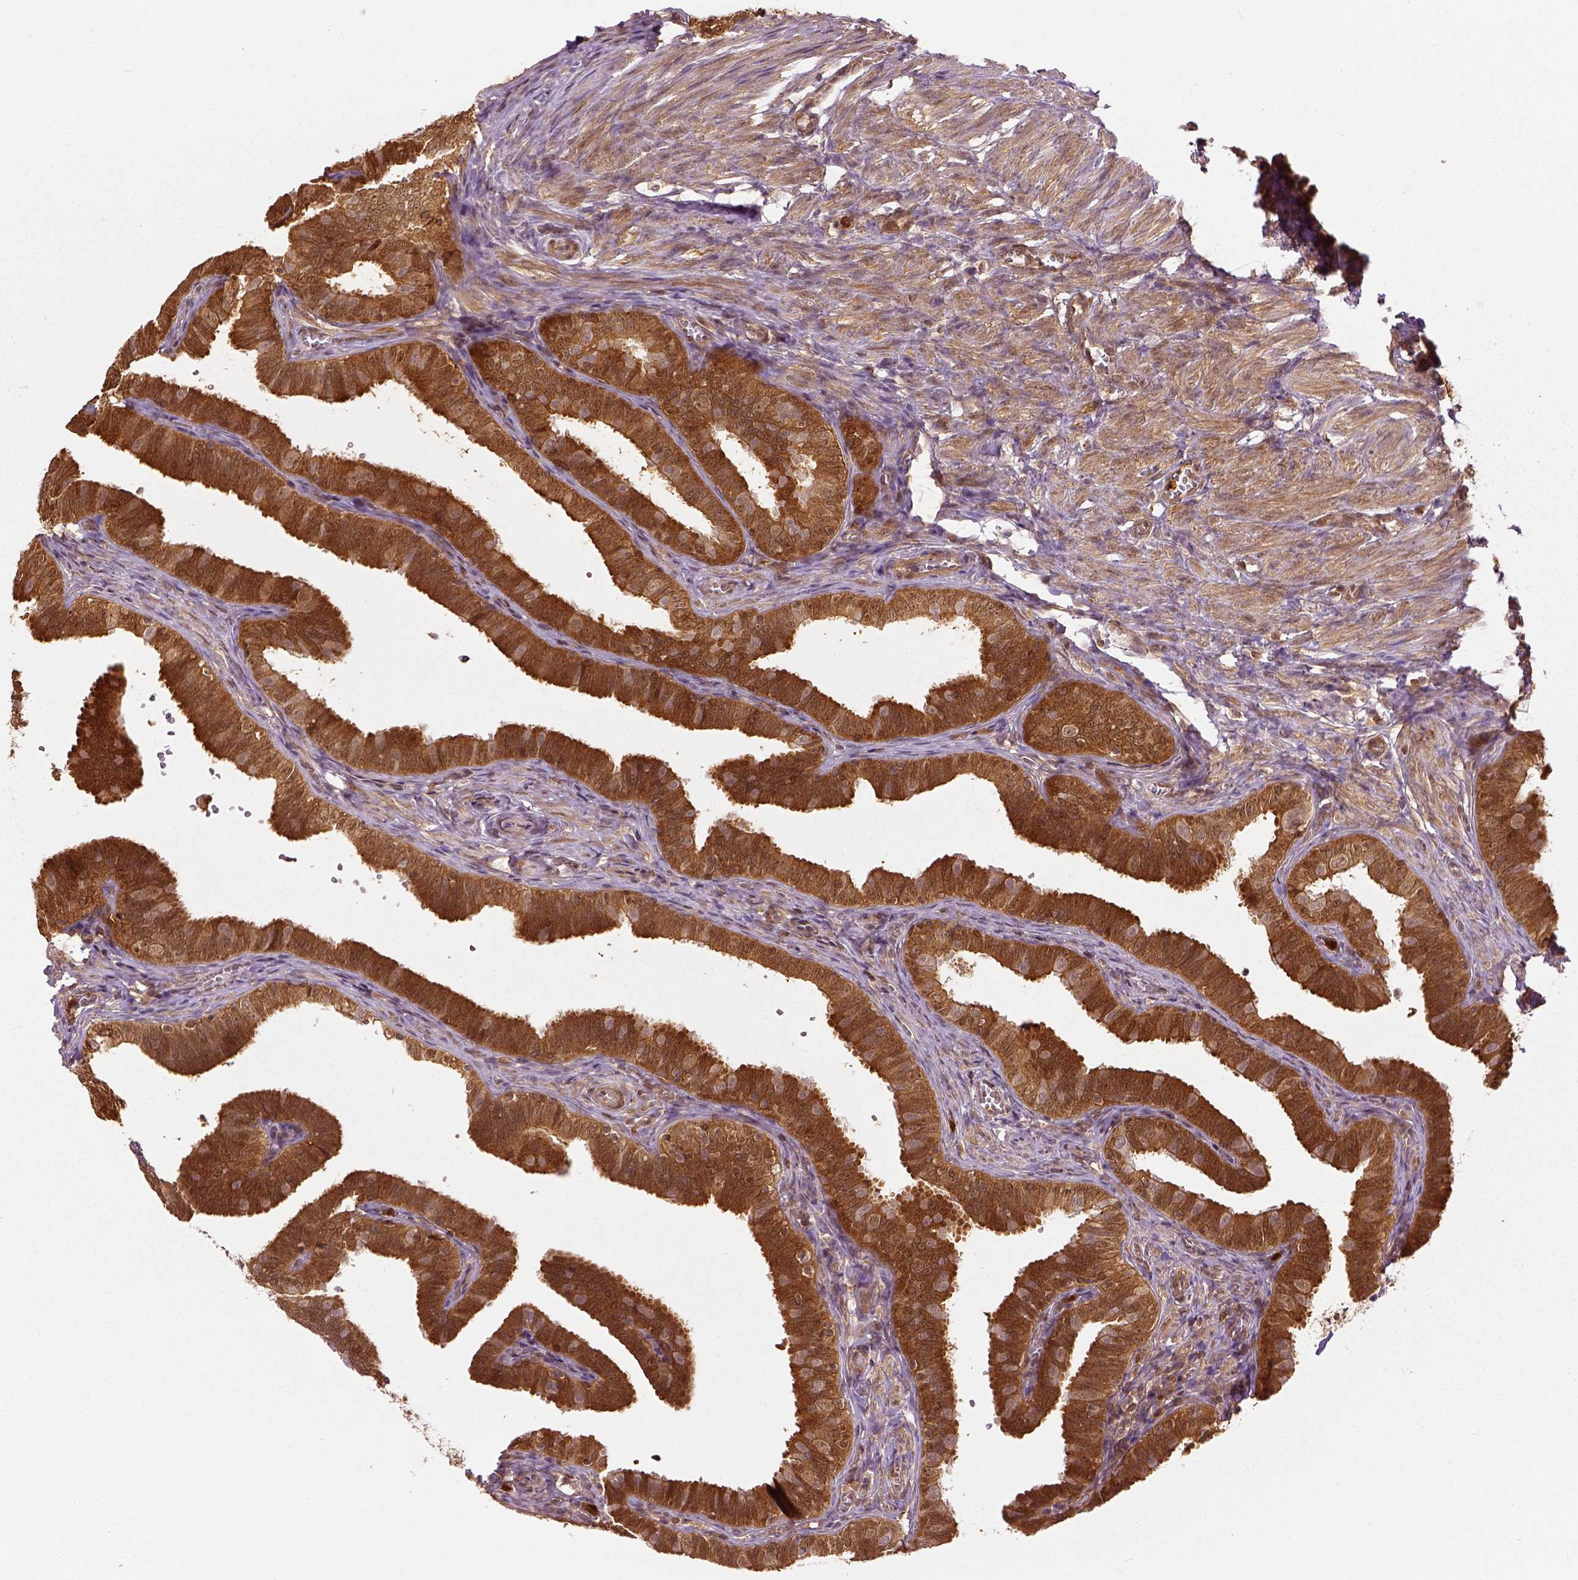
{"staining": {"intensity": "strong", "quantity": ">75%", "location": "cytoplasmic/membranous"}, "tissue": "fallopian tube", "cell_type": "Glandular cells", "image_type": "normal", "snomed": [{"axis": "morphology", "description": "Normal tissue, NOS"}, {"axis": "topography", "description": "Fallopian tube"}], "caption": "Fallopian tube stained with DAB immunohistochemistry (IHC) exhibits high levels of strong cytoplasmic/membranous staining in about >75% of glandular cells.", "gene": "GPI", "patient": {"sex": "female", "age": 25}}